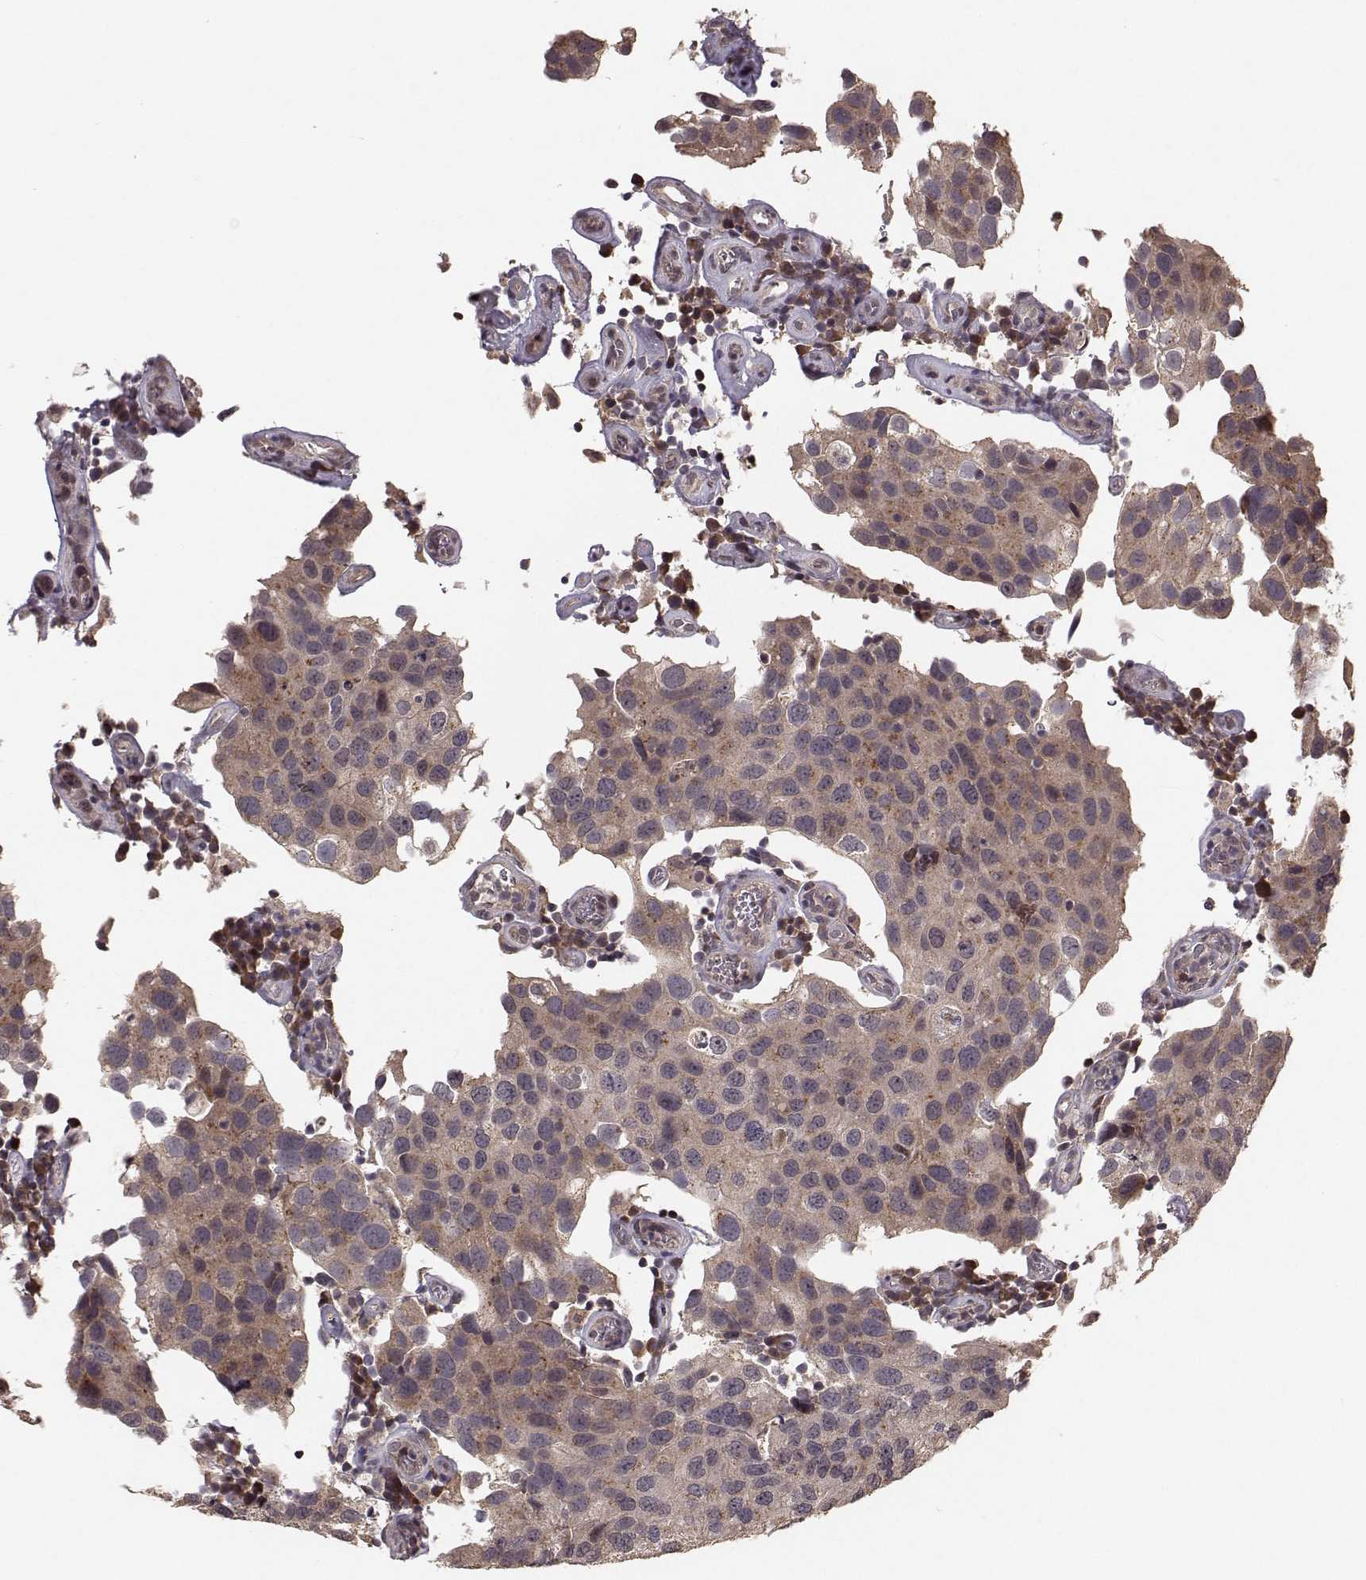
{"staining": {"intensity": "moderate", "quantity": "25%-75%", "location": "cytoplasmic/membranous"}, "tissue": "urothelial cancer", "cell_type": "Tumor cells", "image_type": "cancer", "snomed": [{"axis": "morphology", "description": "Urothelial carcinoma, High grade"}, {"axis": "topography", "description": "Urinary bladder"}], "caption": "DAB (3,3'-diaminobenzidine) immunohistochemical staining of urothelial cancer reveals moderate cytoplasmic/membranous protein positivity in about 25%-75% of tumor cells.", "gene": "PLEKHG3", "patient": {"sex": "male", "age": 79}}